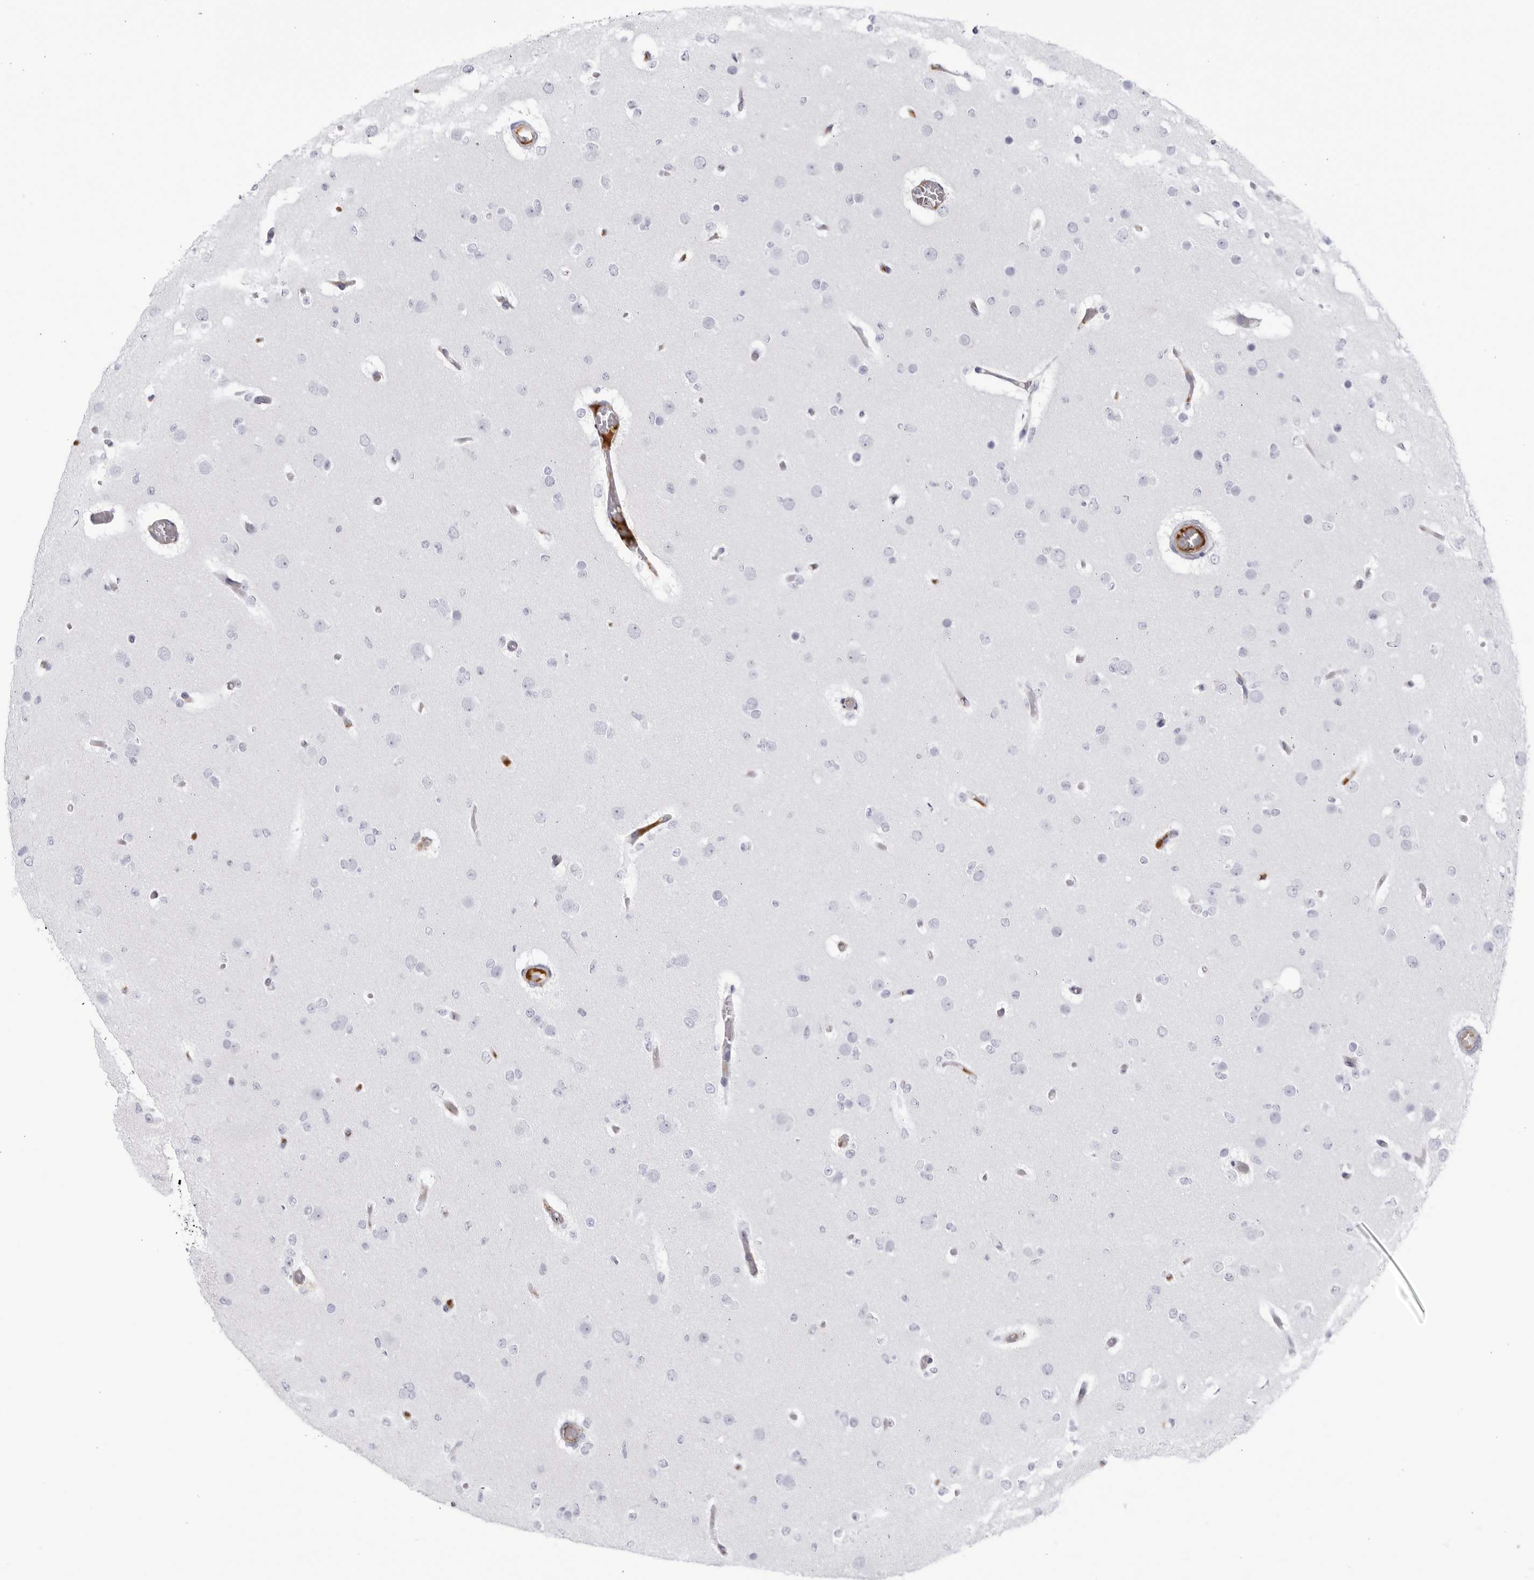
{"staining": {"intensity": "negative", "quantity": "none", "location": "none"}, "tissue": "glioma", "cell_type": "Tumor cells", "image_type": "cancer", "snomed": [{"axis": "morphology", "description": "Glioma, malignant, Low grade"}, {"axis": "topography", "description": "Brain"}], "caption": "Immunohistochemistry histopathology image of human glioma stained for a protein (brown), which reveals no positivity in tumor cells.", "gene": "CNBD1", "patient": {"sex": "female", "age": 22}}